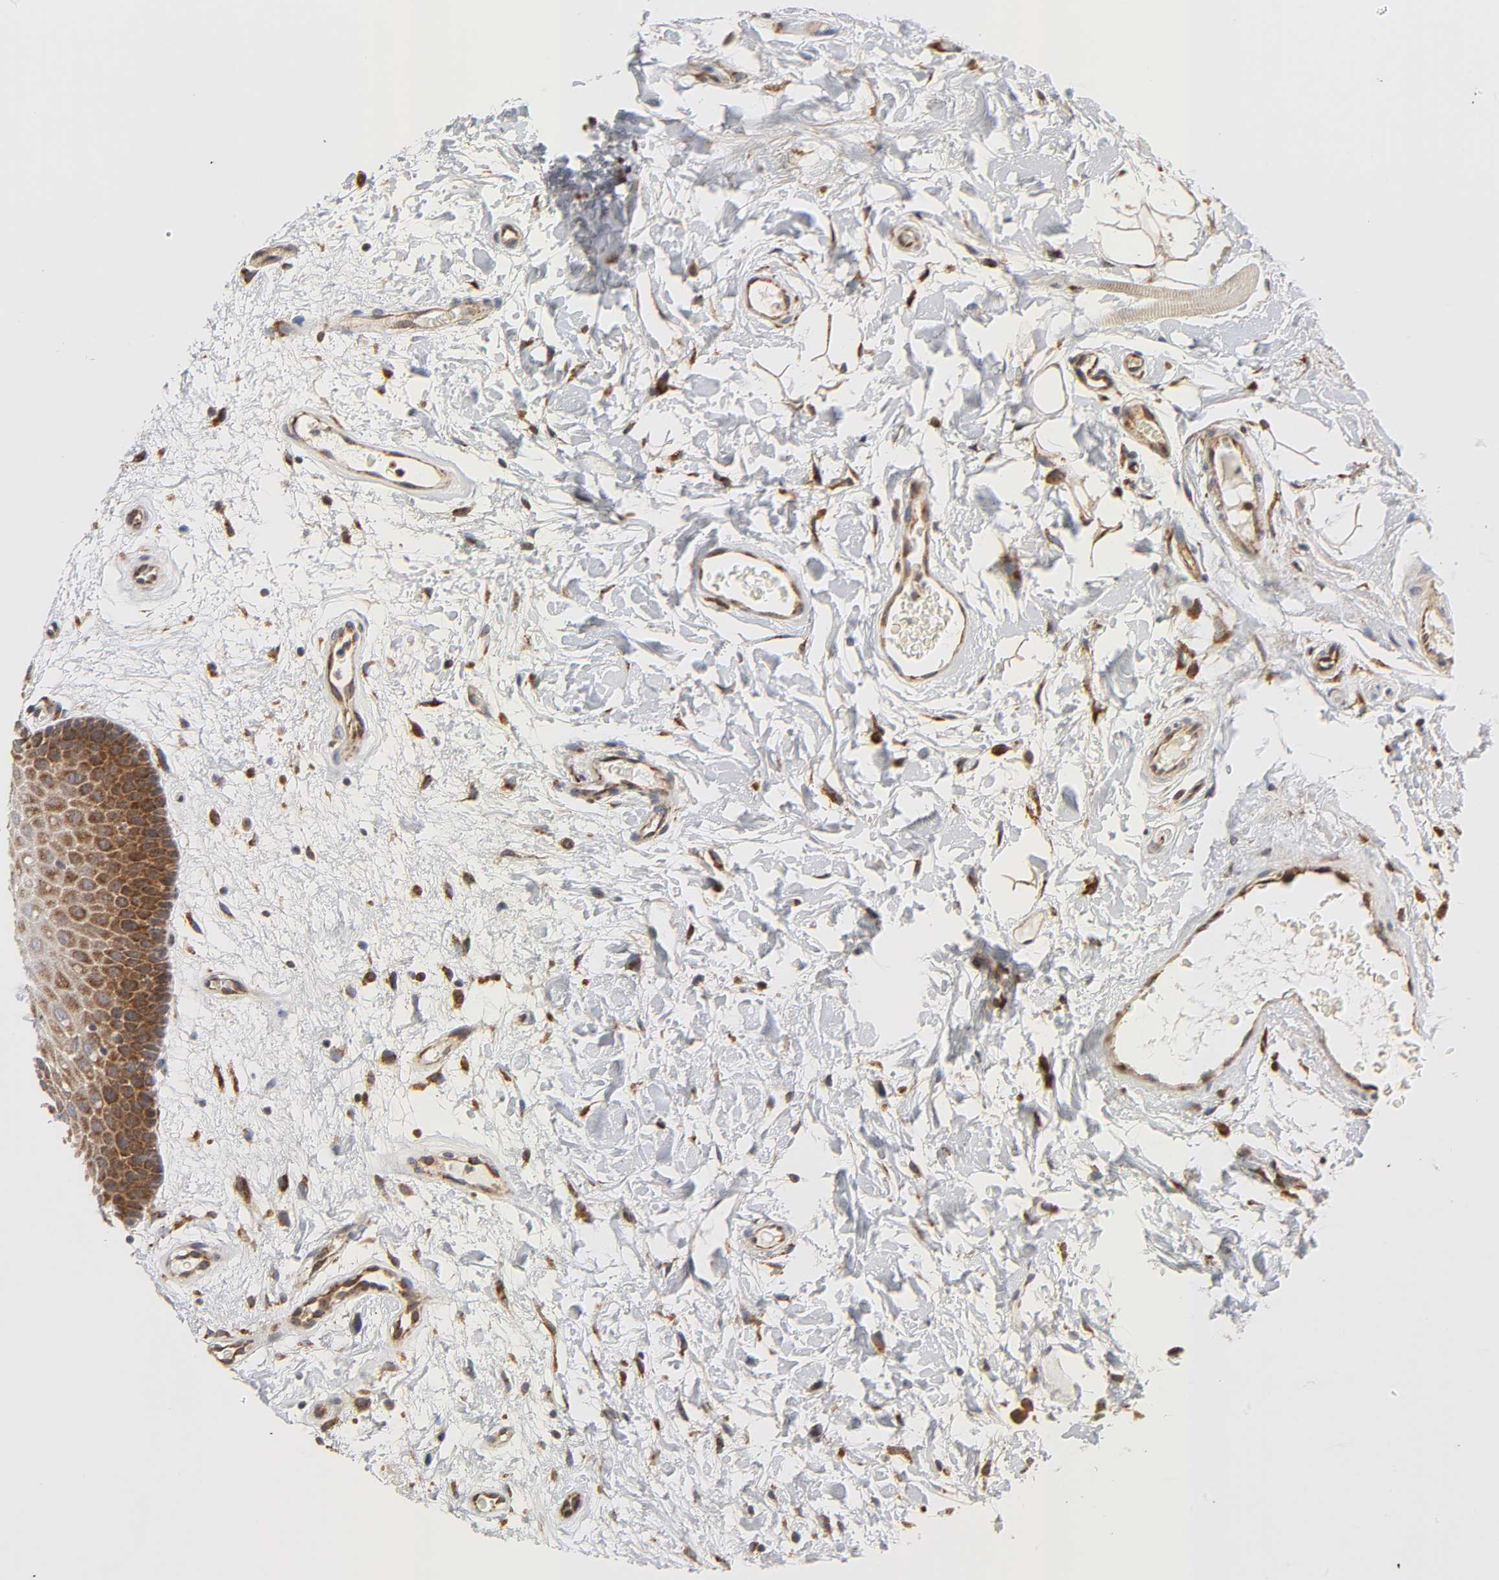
{"staining": {"intensity": "strong", "quantity": ">75%", "location": "cytoplasmic/membranous"}, "tissue": "oral mucosa", "cell_type": "Squamous epithelial cells", "image_type": "normal", "snomed": [{"axis": "morphology", "description": "Normal tissue, NOS"}, {"axis": "morphology", "description": "Squamous cell carcinoma, NOS"}, {"axis": "topography", "description": "Skeletal muscle"}, {"axis": "topography", "description": "Oral tissue"}, {"axis": "topography", "description": "Head-Neck"}], "caption": "Human oral mucosa stained for a protein (brown) shows strong cytoplasmic/membranous positive expression in about >75% of squamous epithelial cells.", "gene": "BAX", "patient": {"sex": "male", "age": 71}}